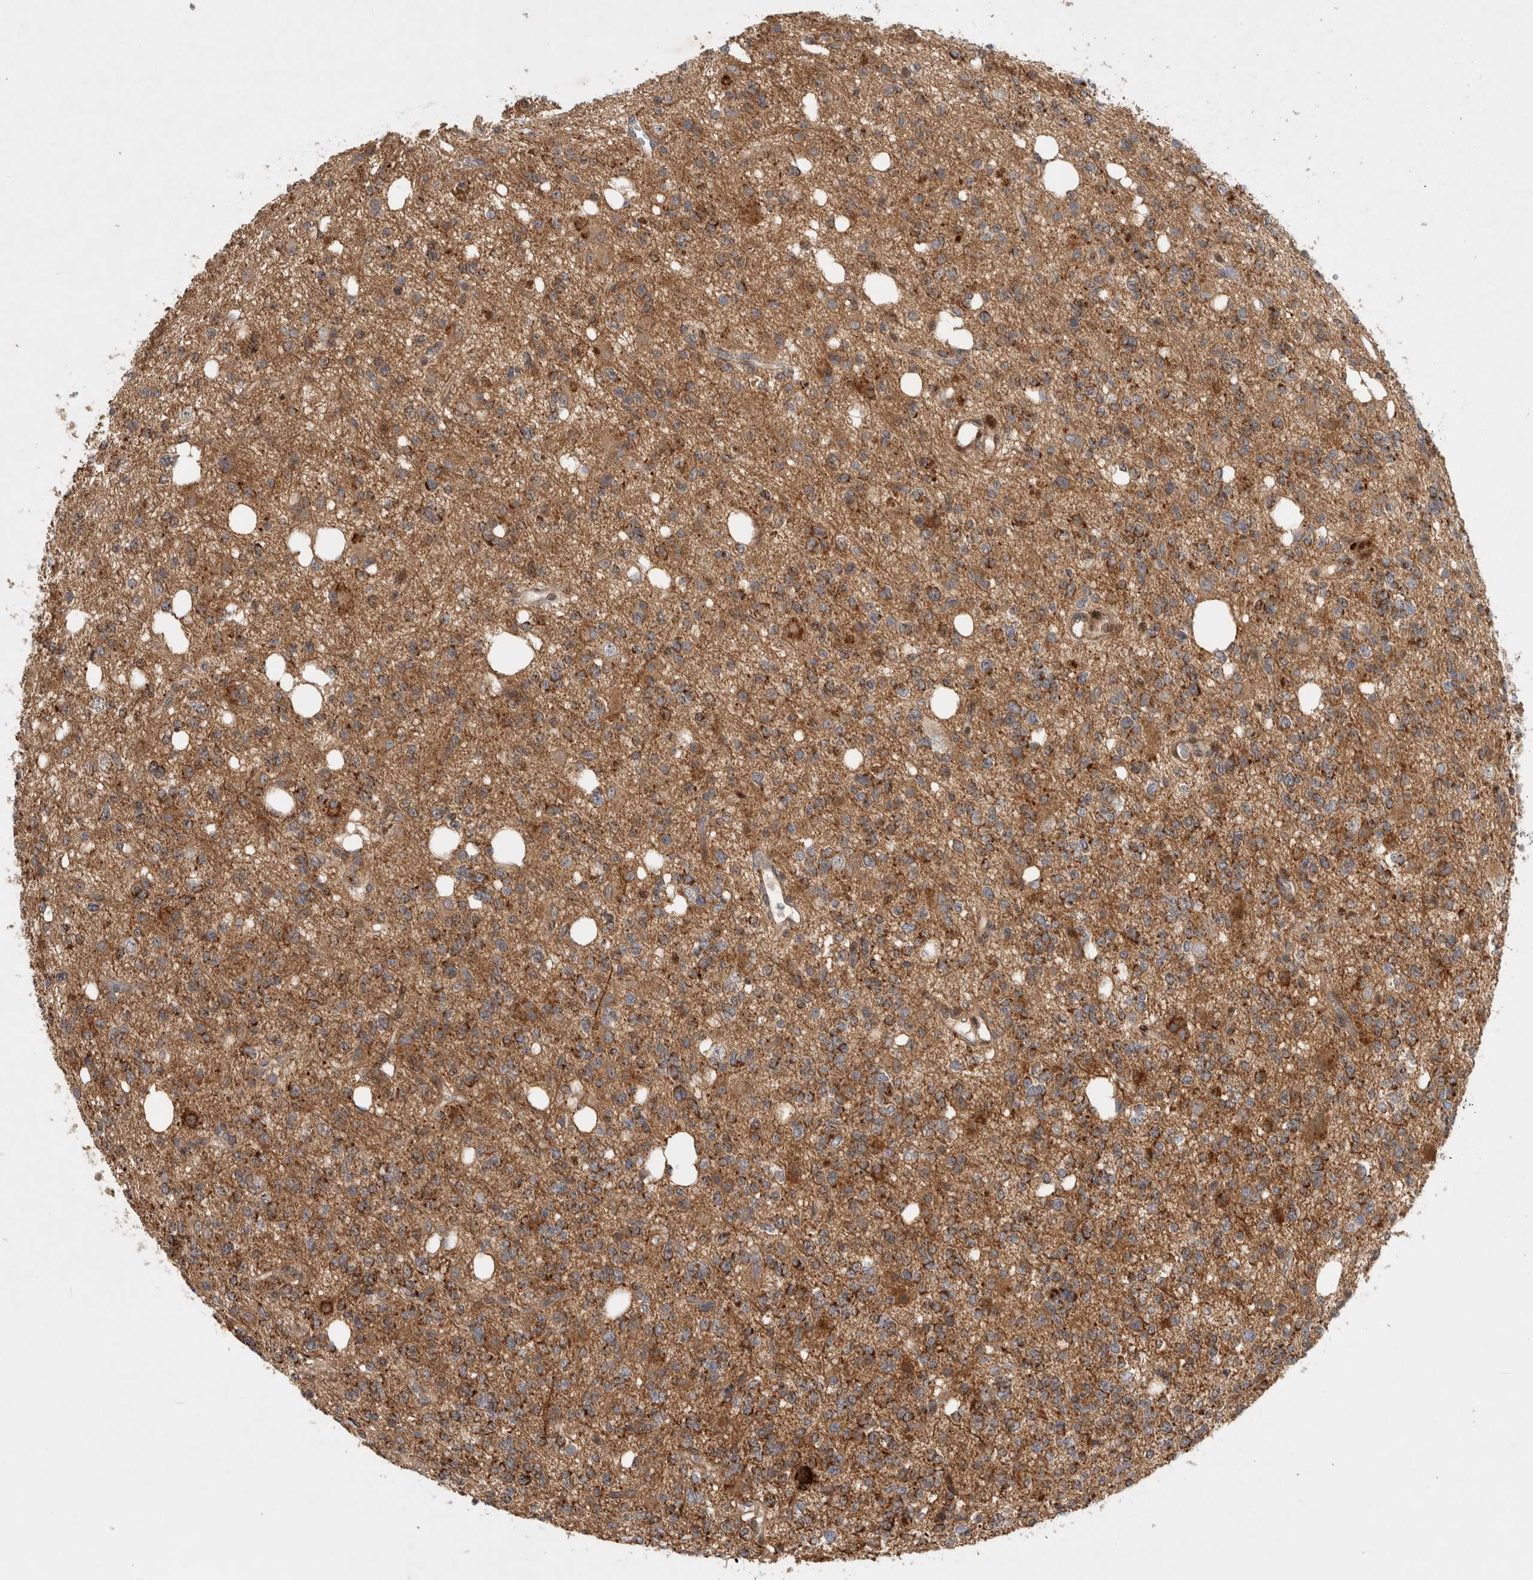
{"staining": {"intensity": "weak", "quantity": ">75%", "location": "cytoplasmic/membranous"}, "tissue": "glioma", "cell_type": "Tumor cells", "image_type": "cancer", "snomed": [{"axis": "morphology", "description": "Glioma, malignant, High grade"}, {"axis": "topography", "description": "Brain"}], "caption": "Human malignant high-grade glioma stained with a brown dye exhibits weak cytoplasmic/membranous positive expression in approximately >75% of tumor cells.", "gene": "INSRR", "patient": {"sex": "female", "age": 62}}